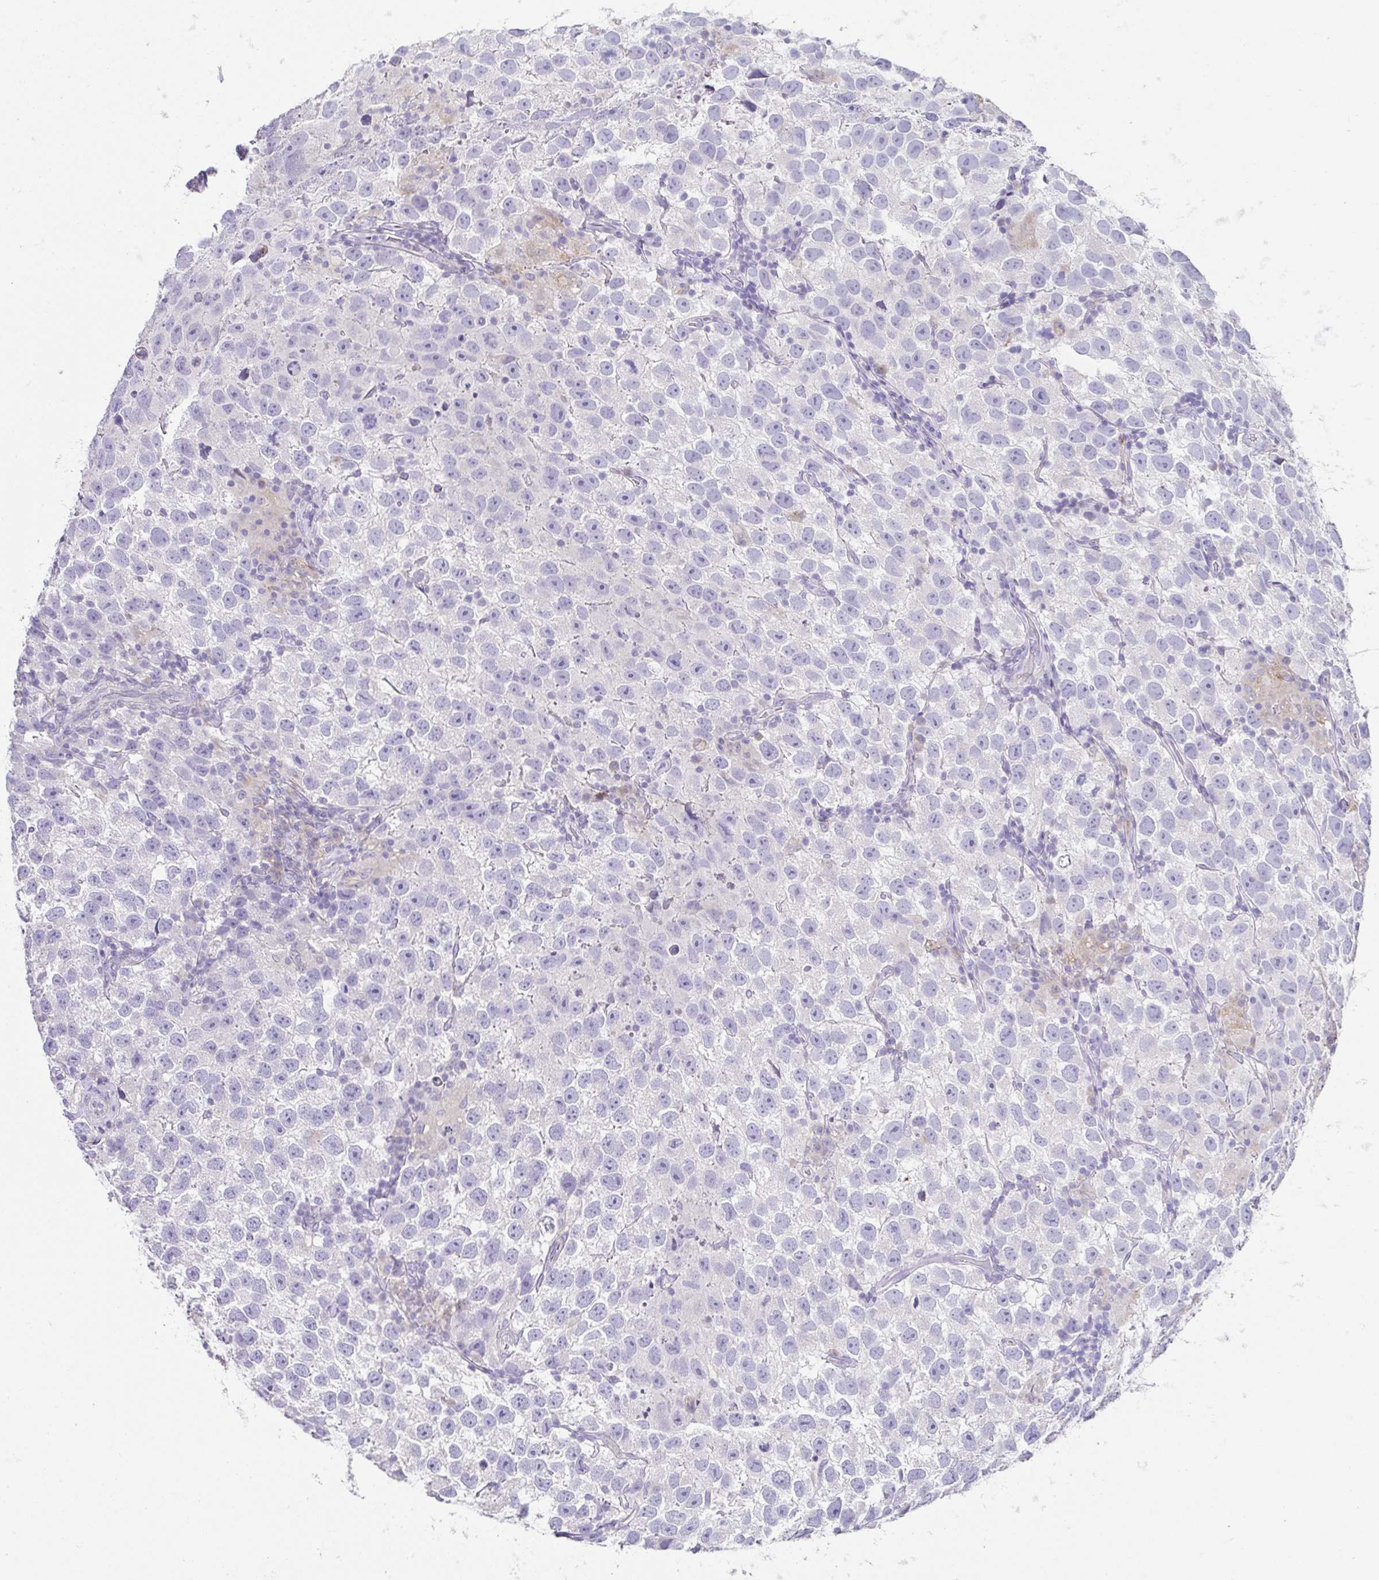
{"staining": {"intensity": "negative", "quantity": "none", "location": "none"}, "tissue": "testis cancer", "cell_type": "Tumor cells", "image_type": "cancer", "snomed": [{"axis": "morphology", "description": "Seminoma, NOS"}, {"axis": "topography", "description": "Testis"}], "caption": "There is no significant positivity in tumor cells of testis seminoma.", "gene": "RDH11", "patient": {"sex": "male", "age": 26}}